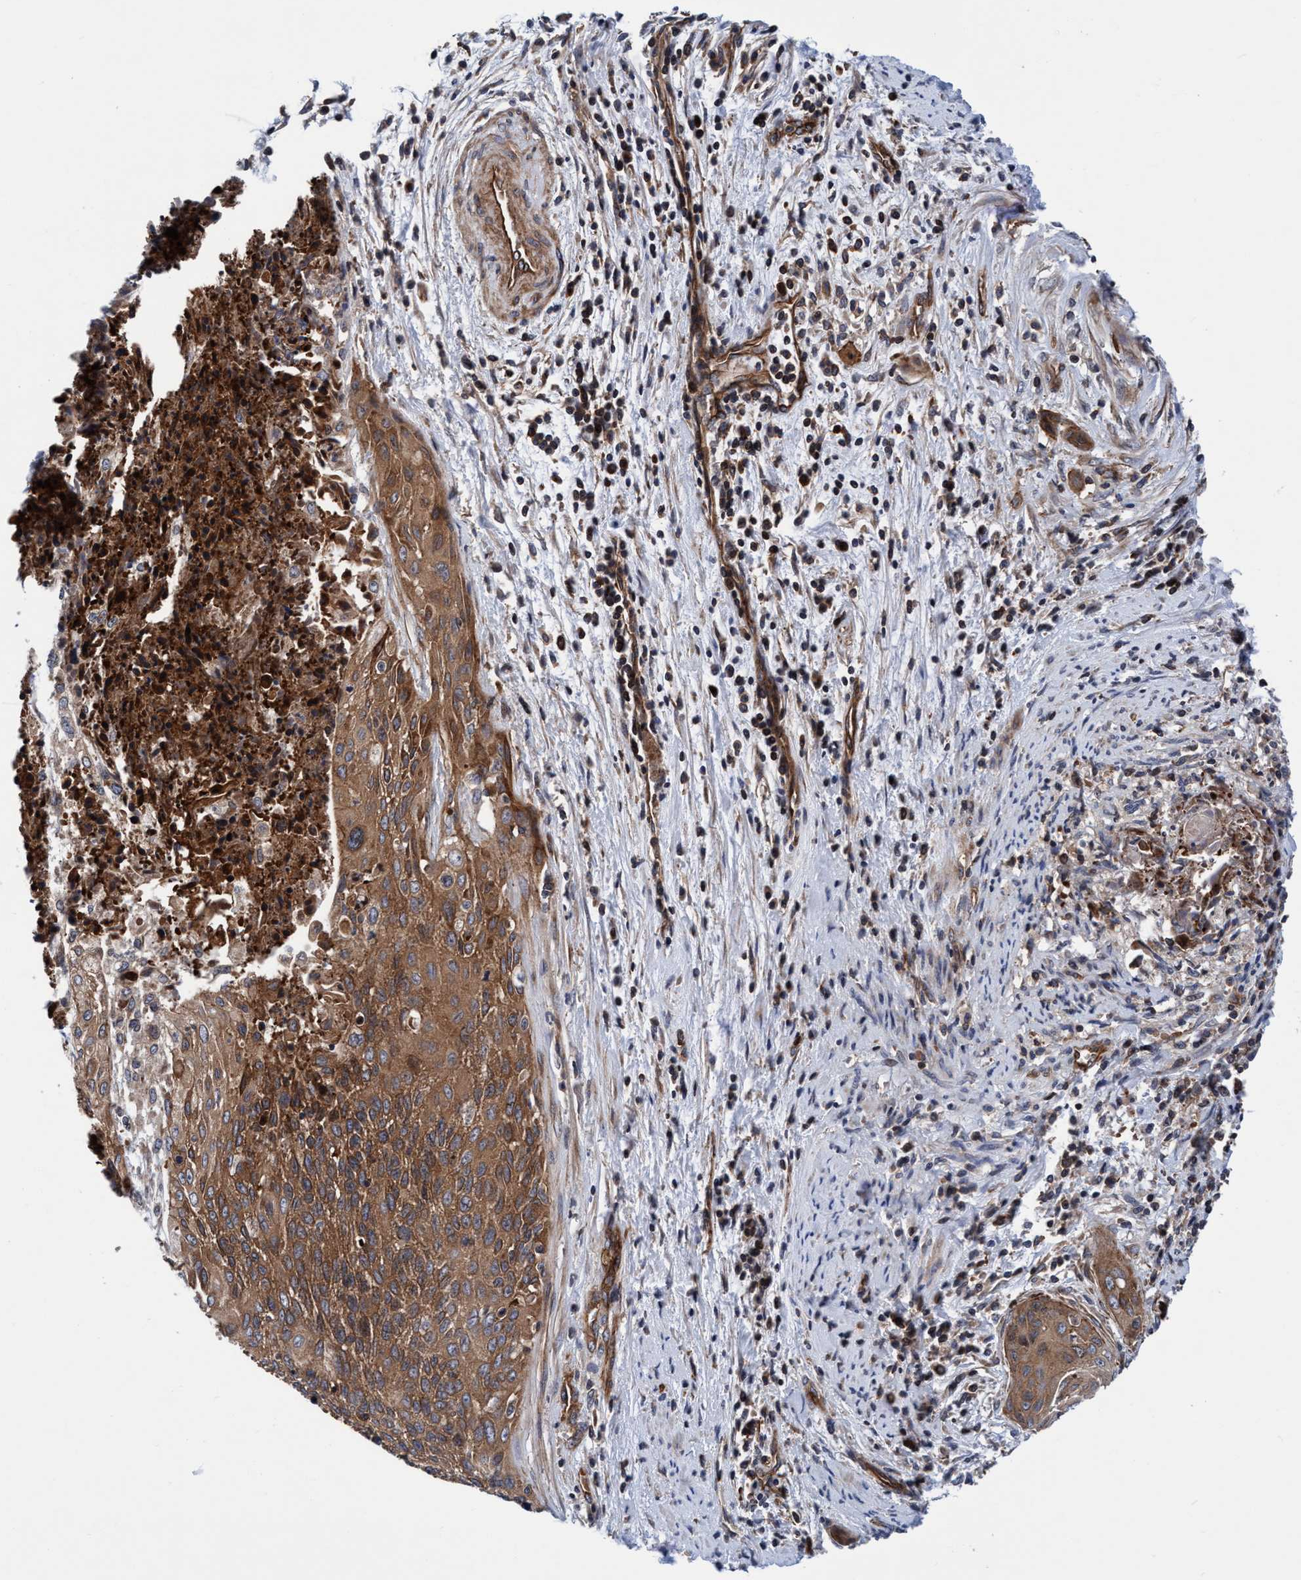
{"staining": {"intensity": "moderate", "quantity": ">75%", "location": "cytoplasmic/membranous"}, "tissue": "cervical cancer", "cell_type": "Tumor cells", "image_type": "cancer", "snomed": [{"axis": "morphology", "description": "Squamous cell carcinoma, NOS"}, {"axis": "topography", "description": "Cervix"}], "caption": "Immunohistochemical staining of cervical cancer shows medium levels of moderate cytoplasmic/membranous positivity in approximately >75% of tumor cells.", "gene": "MCM3AP", "patient": {"sex": "female", "age": 55}}